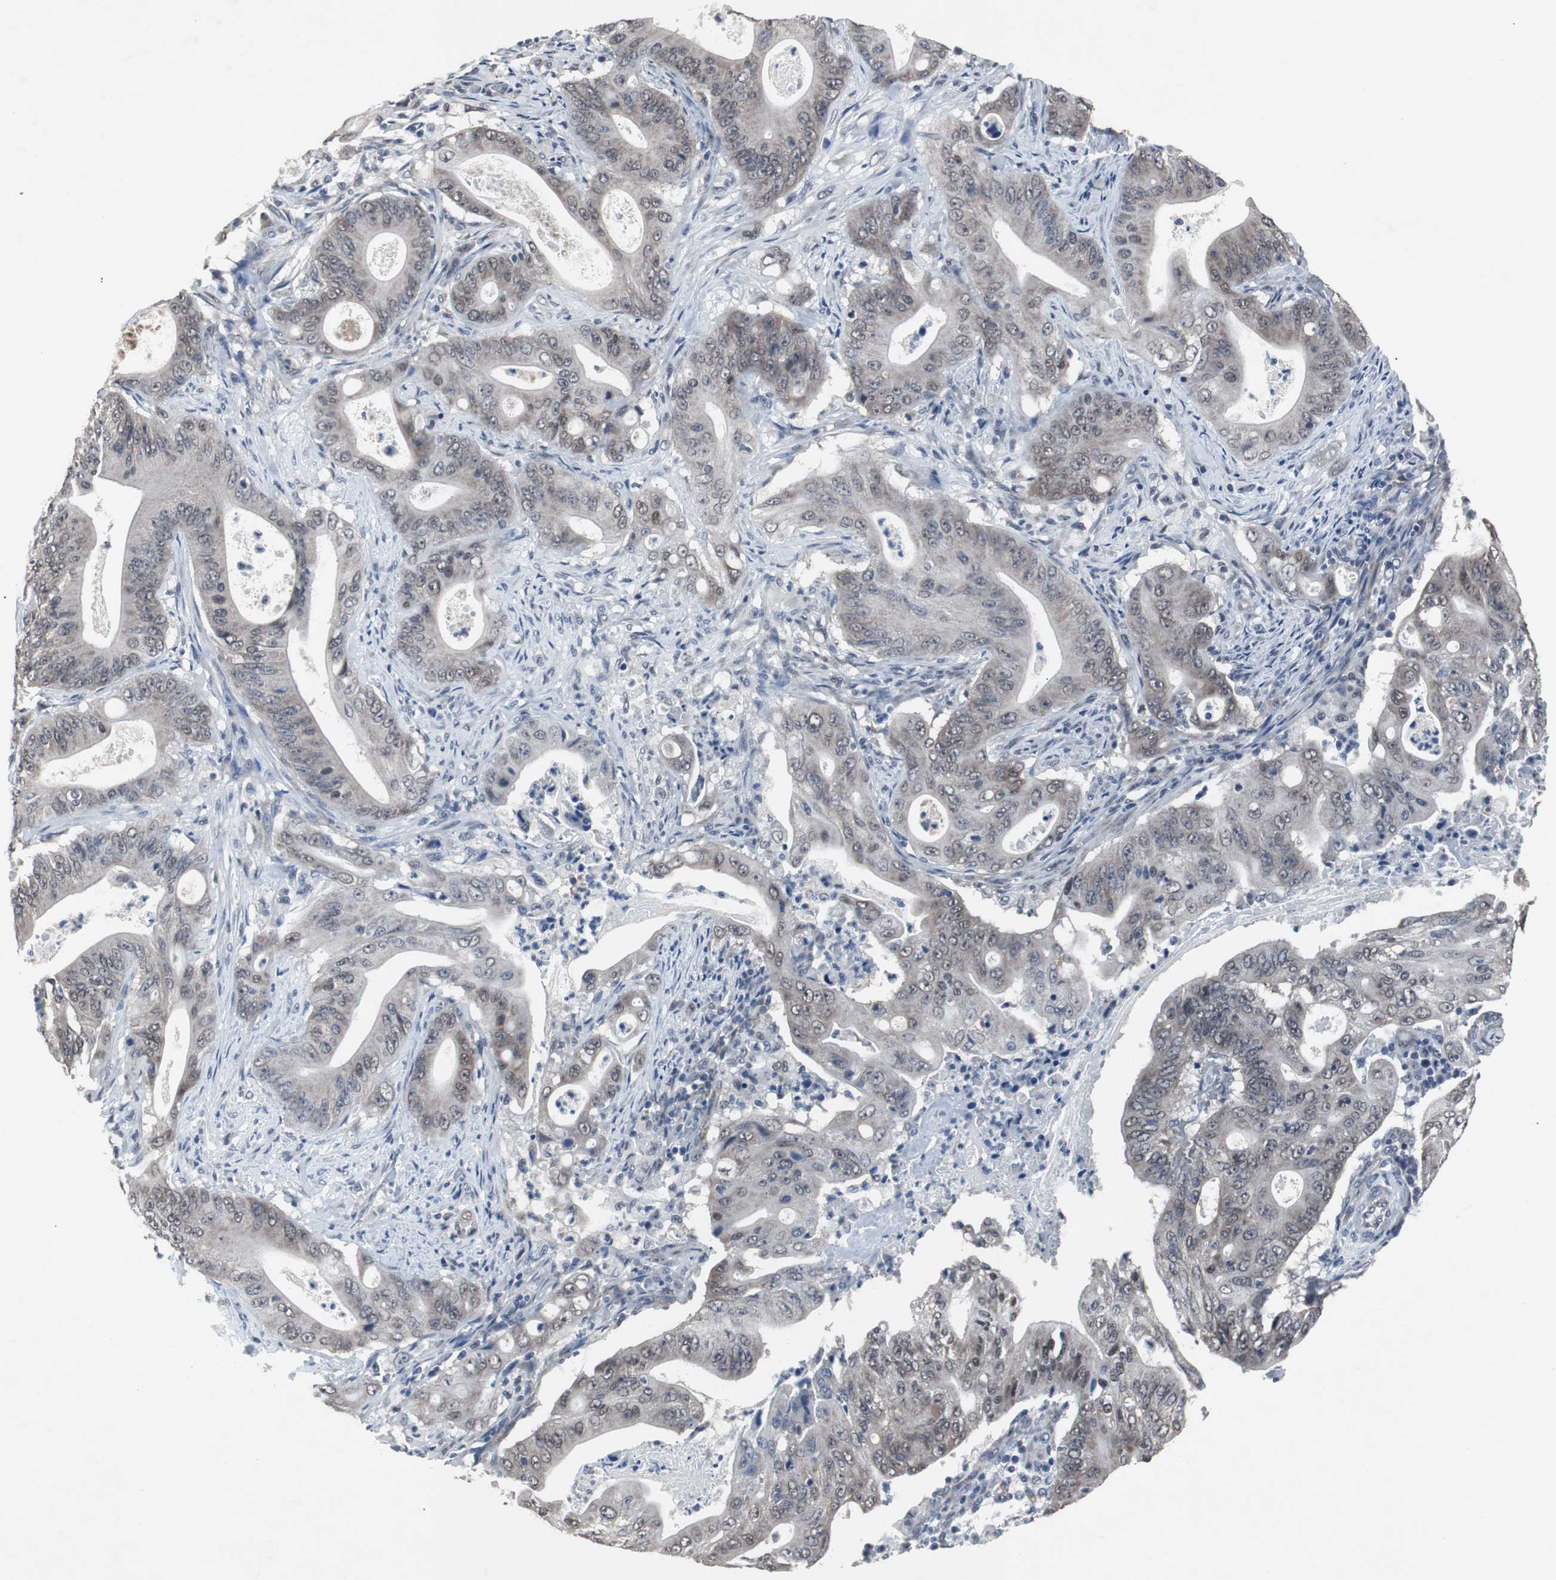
{"staining": {"intensity": "weak", "quantity": "25%-75%", "location": "cytoplasmic/membranous"}, "tissue": "pancreatic cancer", "cell_type": "Tumor cells", "image_type": "cancer", "snomed": [{"axis": "morphology", "description": "Normal tissue, NOS"}, {"axis": "topography", "description": "Lymph node"}], "caption": "Pancreatic cancer stained for a protein shows weak cytoplasmic/membranous positivity in tumor cells.", "gene": "RBM47", "patient": {"sex": "male", "age": 62}}